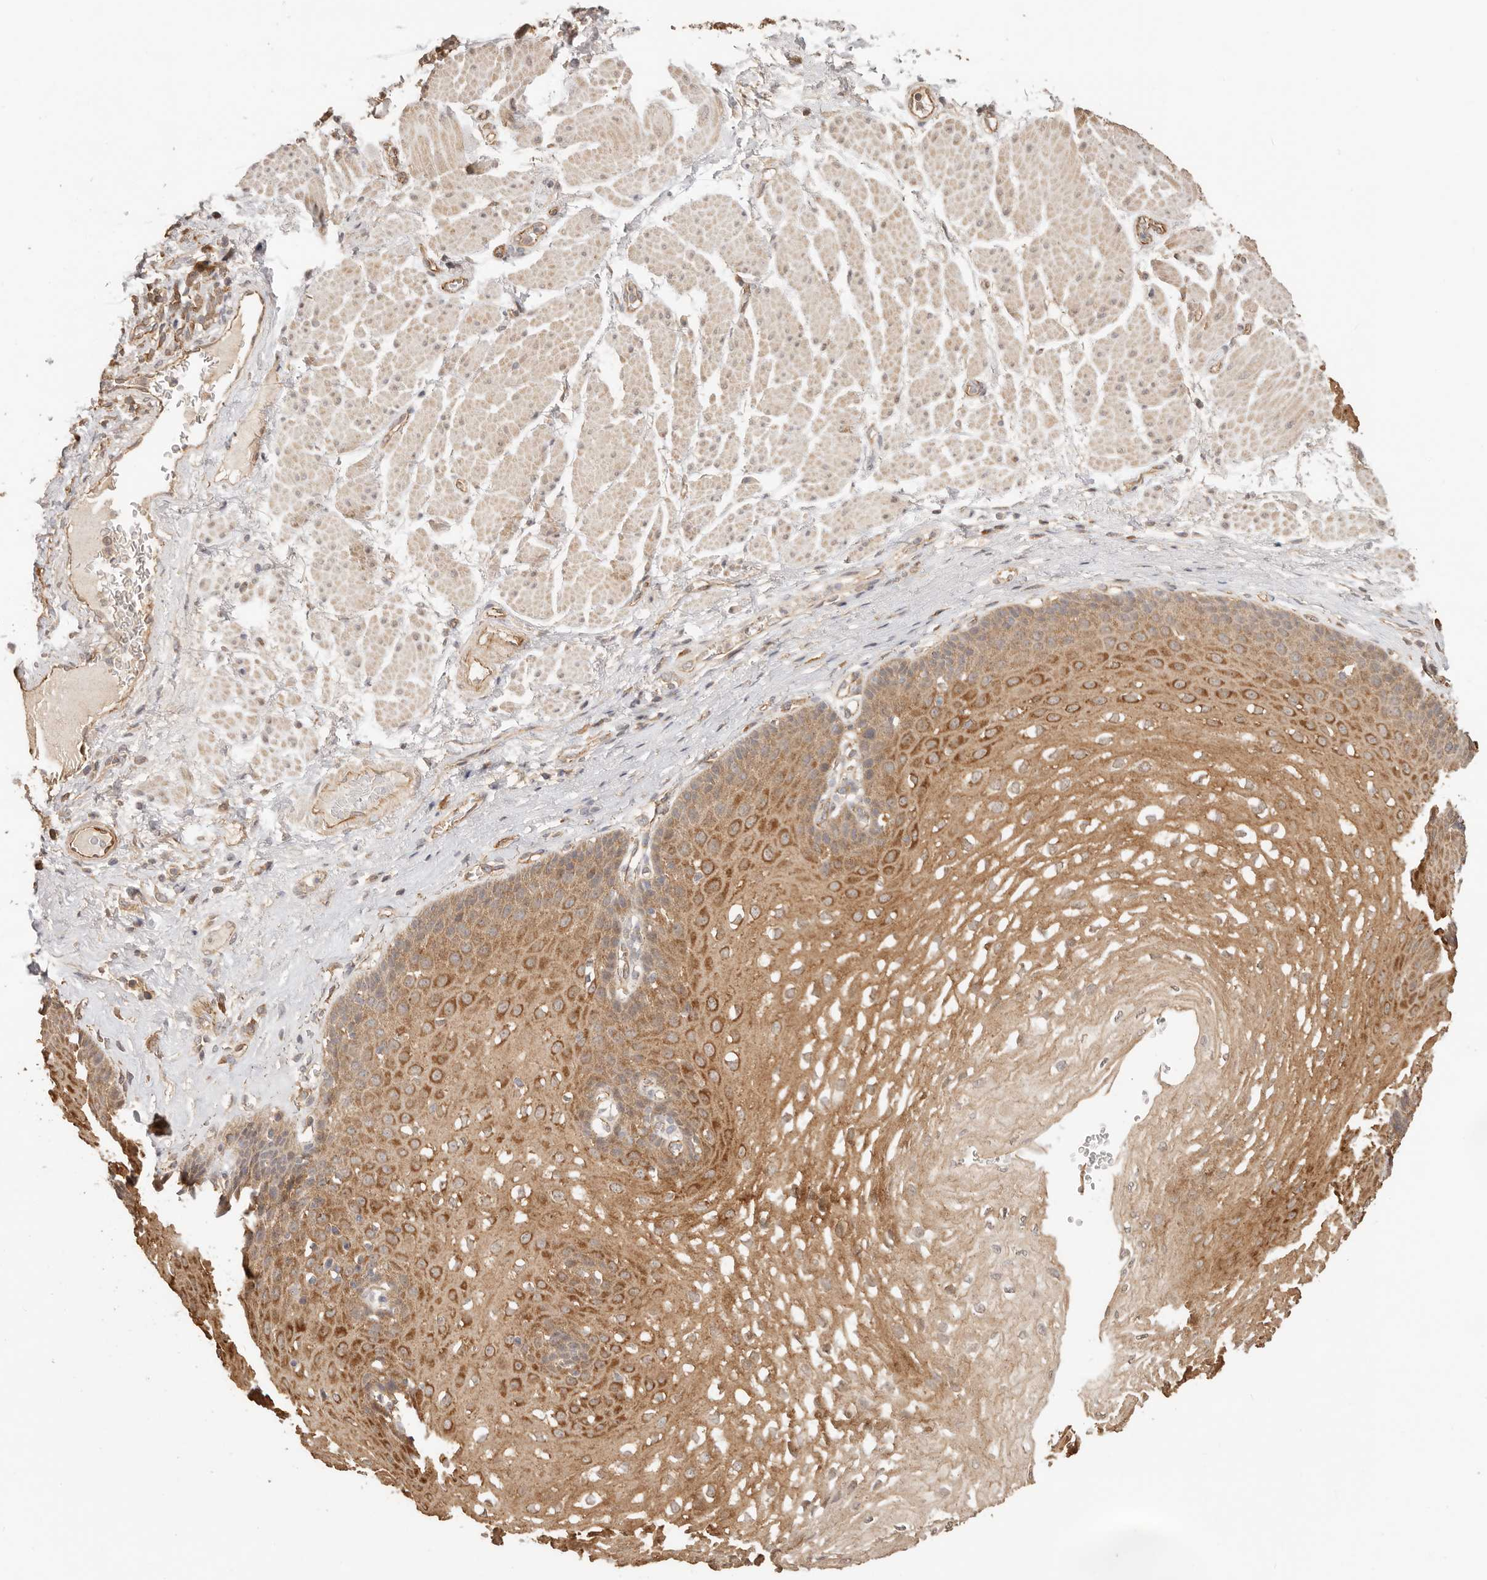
{"staining": {"intensity": "moderate", "quantity": ">75%", "location": "cytoplasmic/membranous"}, "tissue": "esophagus", "cell_type": "Squamous epithelial cells", "image_type": "normal", "snomed": [{"axis": "morphology", "description": "Normal tissue, NOS"}, {"axis": "topography", "description": "Esophagus"}], "caption": "Immunohistochemical staining of normal human esophagus demonstrates >75% levels of moderate cytoplasmic/membranous protein positivity in approximately >75% of squamous epithelial cells. The staining was performed using DAB (3,3'-diaminobenzidine) to visualize the protein expression in brown, while the nuclei were stained in blue with hematoxylin (Magnification: 20x).", "gene": "AFDN", "patient": {"sex": "female", "age": 66}}